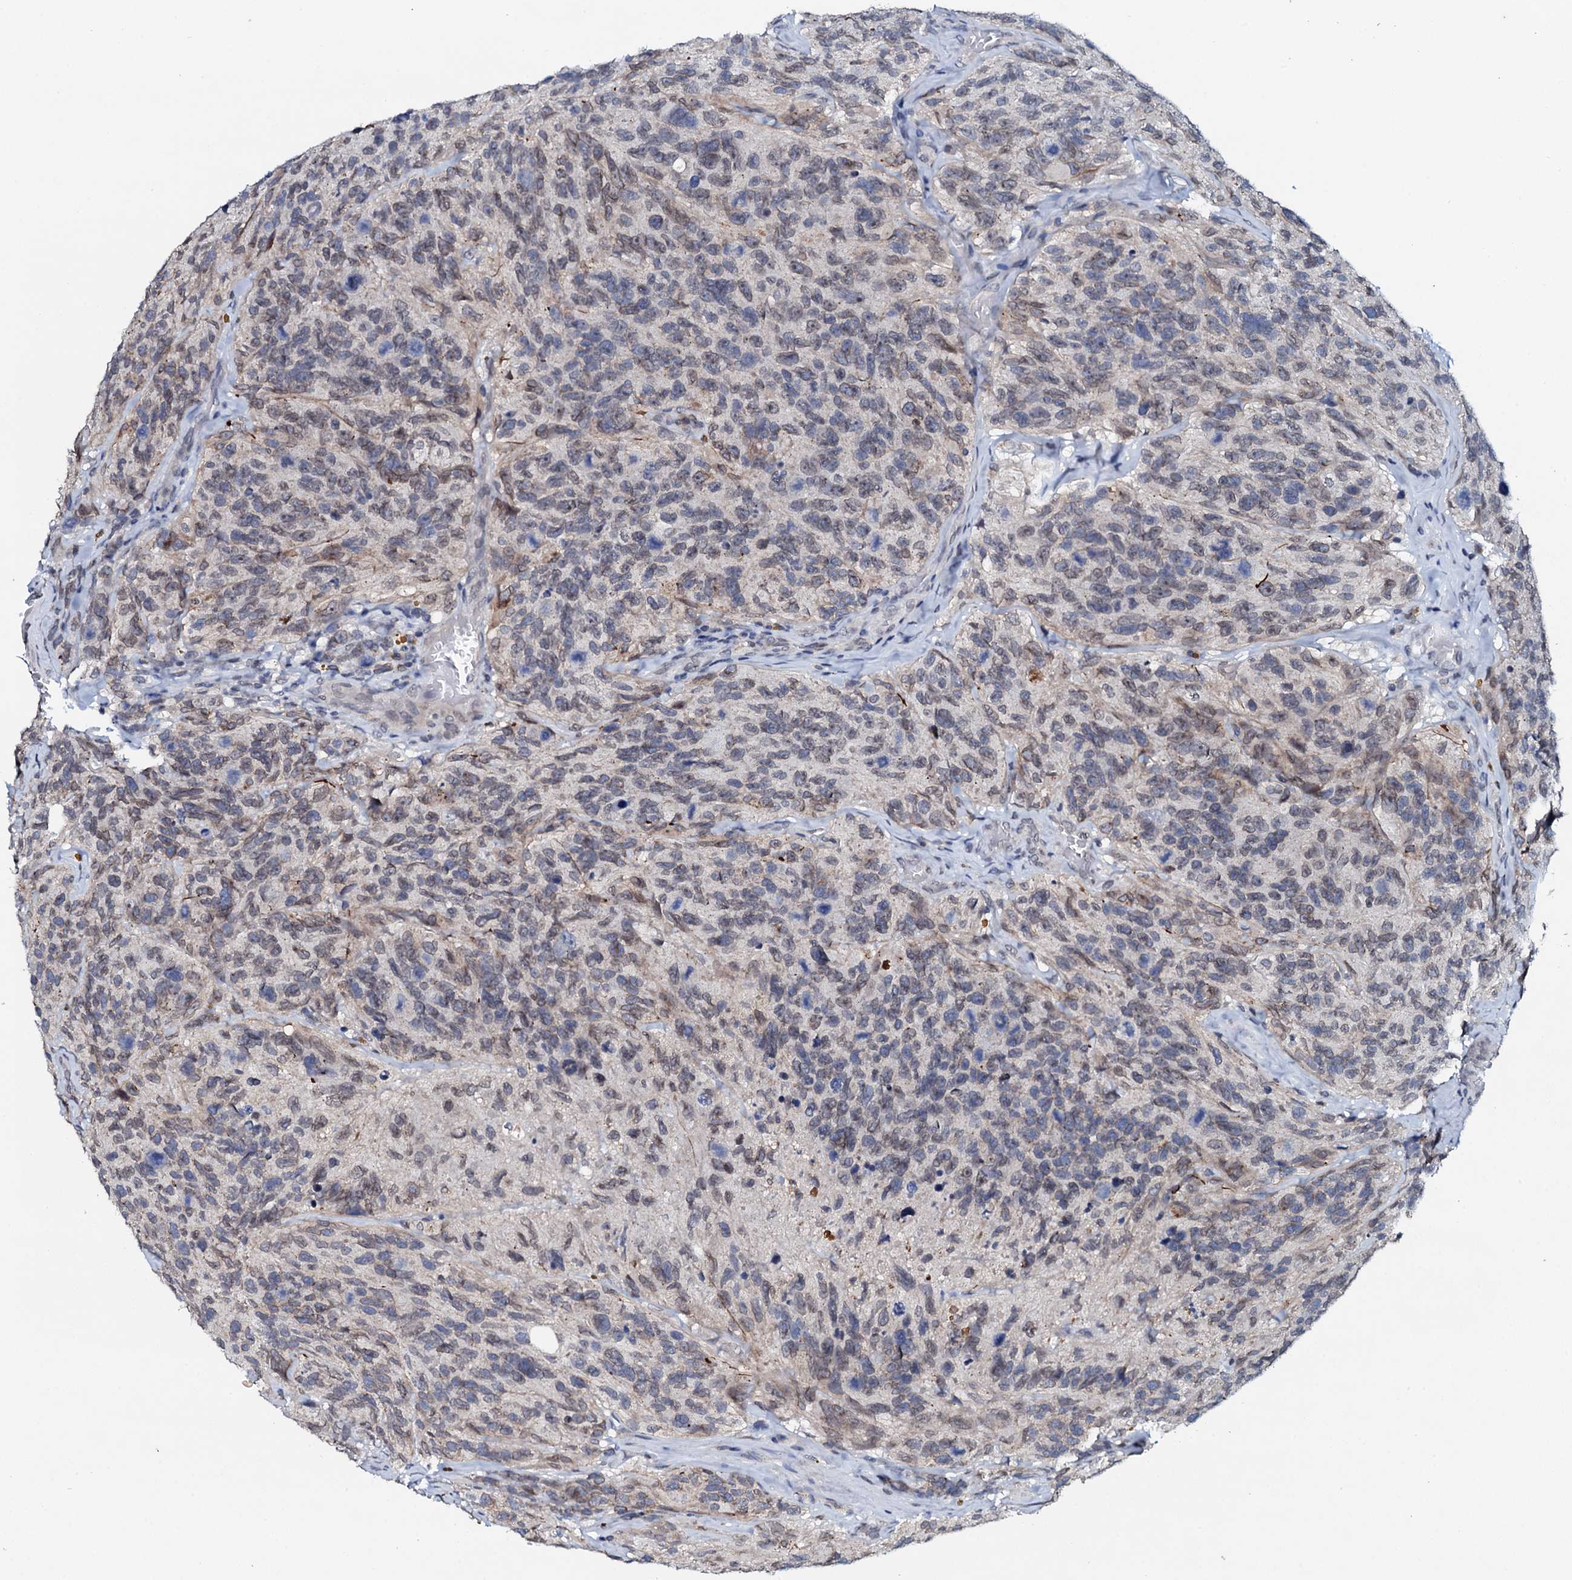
{"staining": {"intensity": "weak", "quantity": "<25%", "location": "cytoplasmic/membranous,nuclear"}, "tissue": "glioma", "cell_type": "Tumor cells", "image_type": "cancer", "snomed": [{"axis": "morphology", "description": "Glioma, malignant, High grade"}, {"axis": "topography", "description": "Brain"}], "caption": "This is a histopathology image of immunohistochemistry staining of malignant glioma (high-grade), which shows no positivity in tumor cells.", "gene": "SNTA1", "patient": {"sex": "male", "age": 69}}